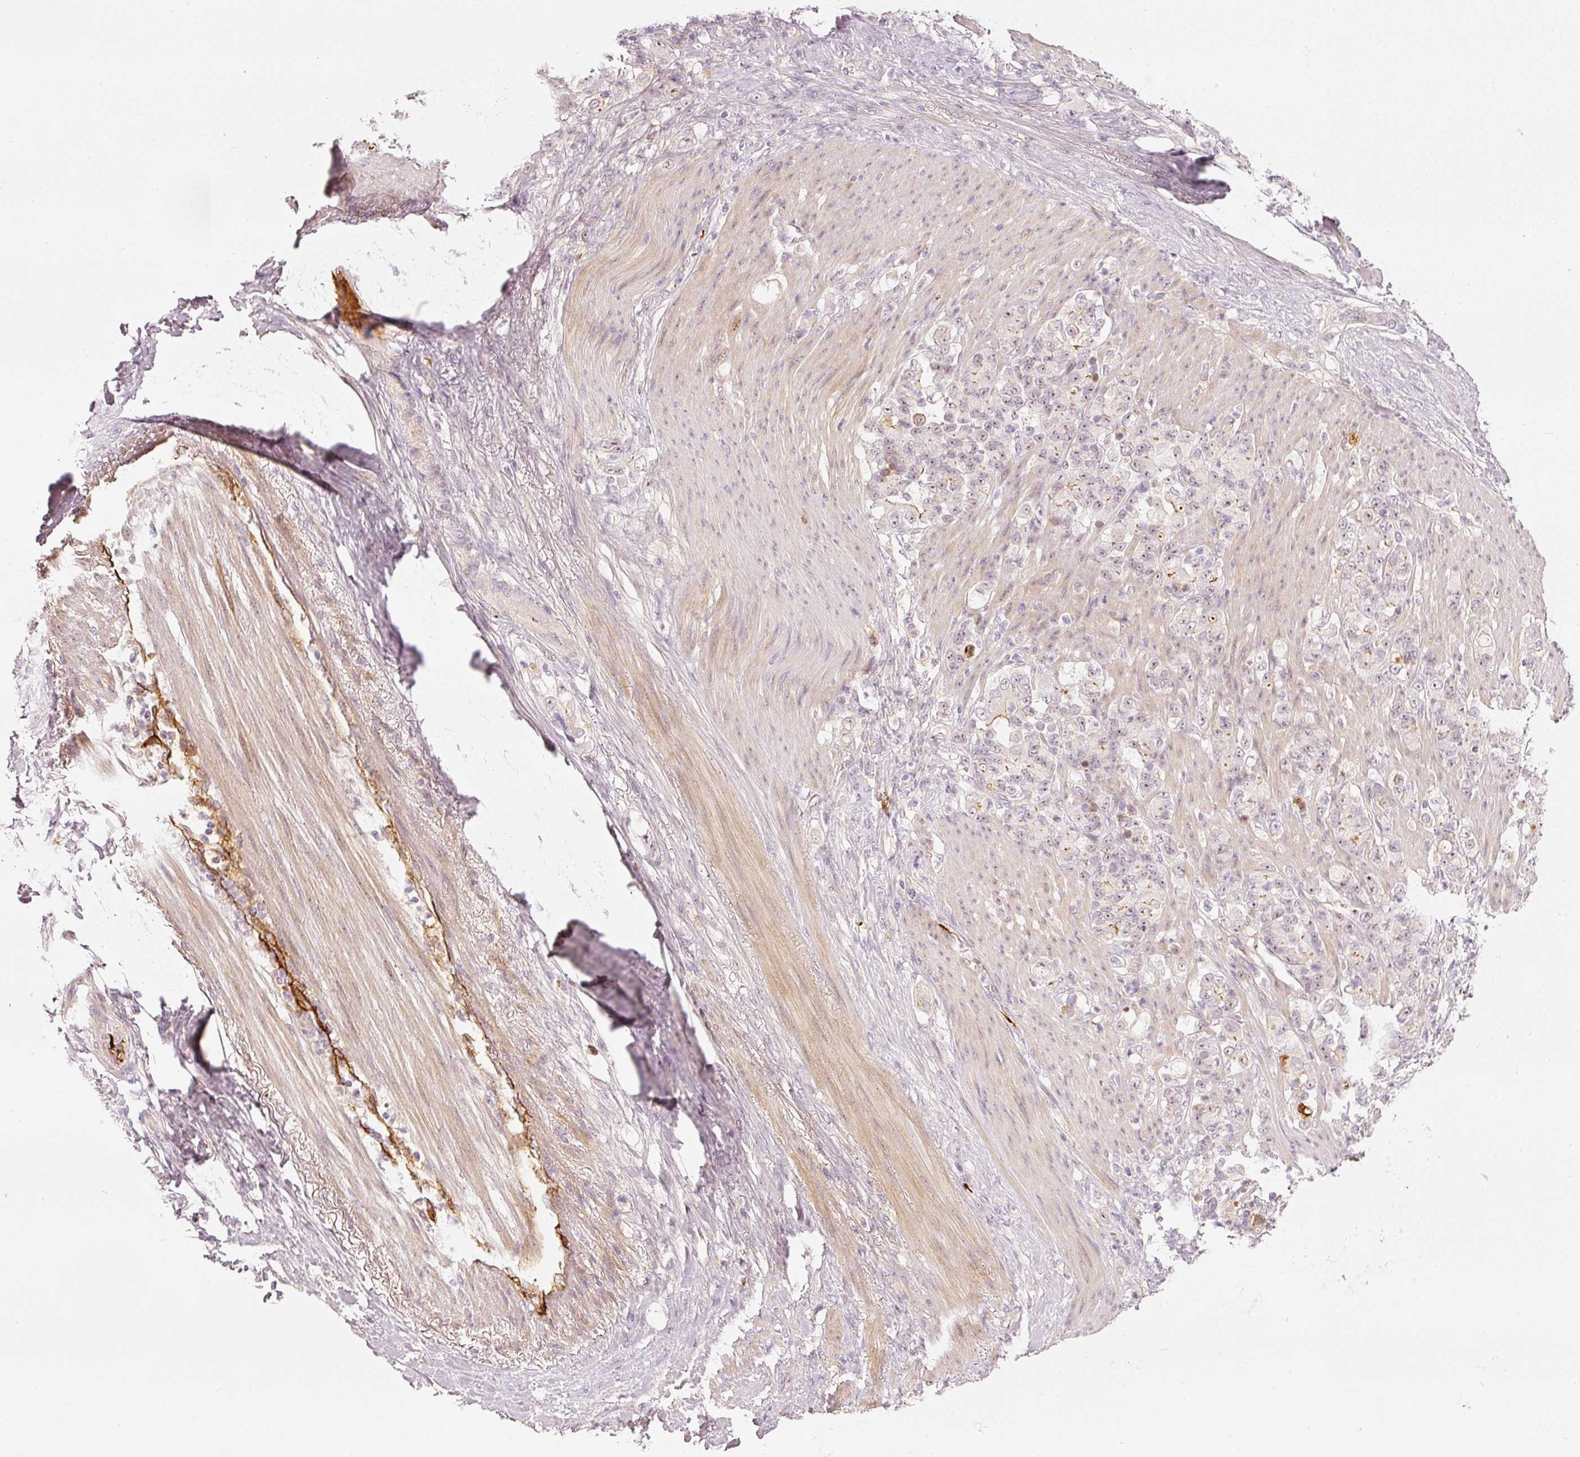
{"staining": {"intensity": "weak", "quantity": "25%-75%", "location": "nuclear"}, "tissue": "stomach cancer", "cell_type": "Tumor cells", "image_type": "cancer", "snomed": [{"axis": "morphology", "description": "Normal tissue, NOS"}, {"axis": "morphology", "description": "Adenocarcinoma, NOS"}, {"axis": "topography", "description": "Stomach"}], "caption": "Immunohistochemical staining of human stomach cancer (adenocarcinoma) displays weak nuclear protein positivity in approximately 25%-75% of tumor cells. (Stains: DAB (3,3'-diaminobenzidine) in brown, nuclei in blue, Microscopy: brightfield microscopy at high magnification).", "gene": "VCAM1", "patient": {"sex": "female", "age": 79}}